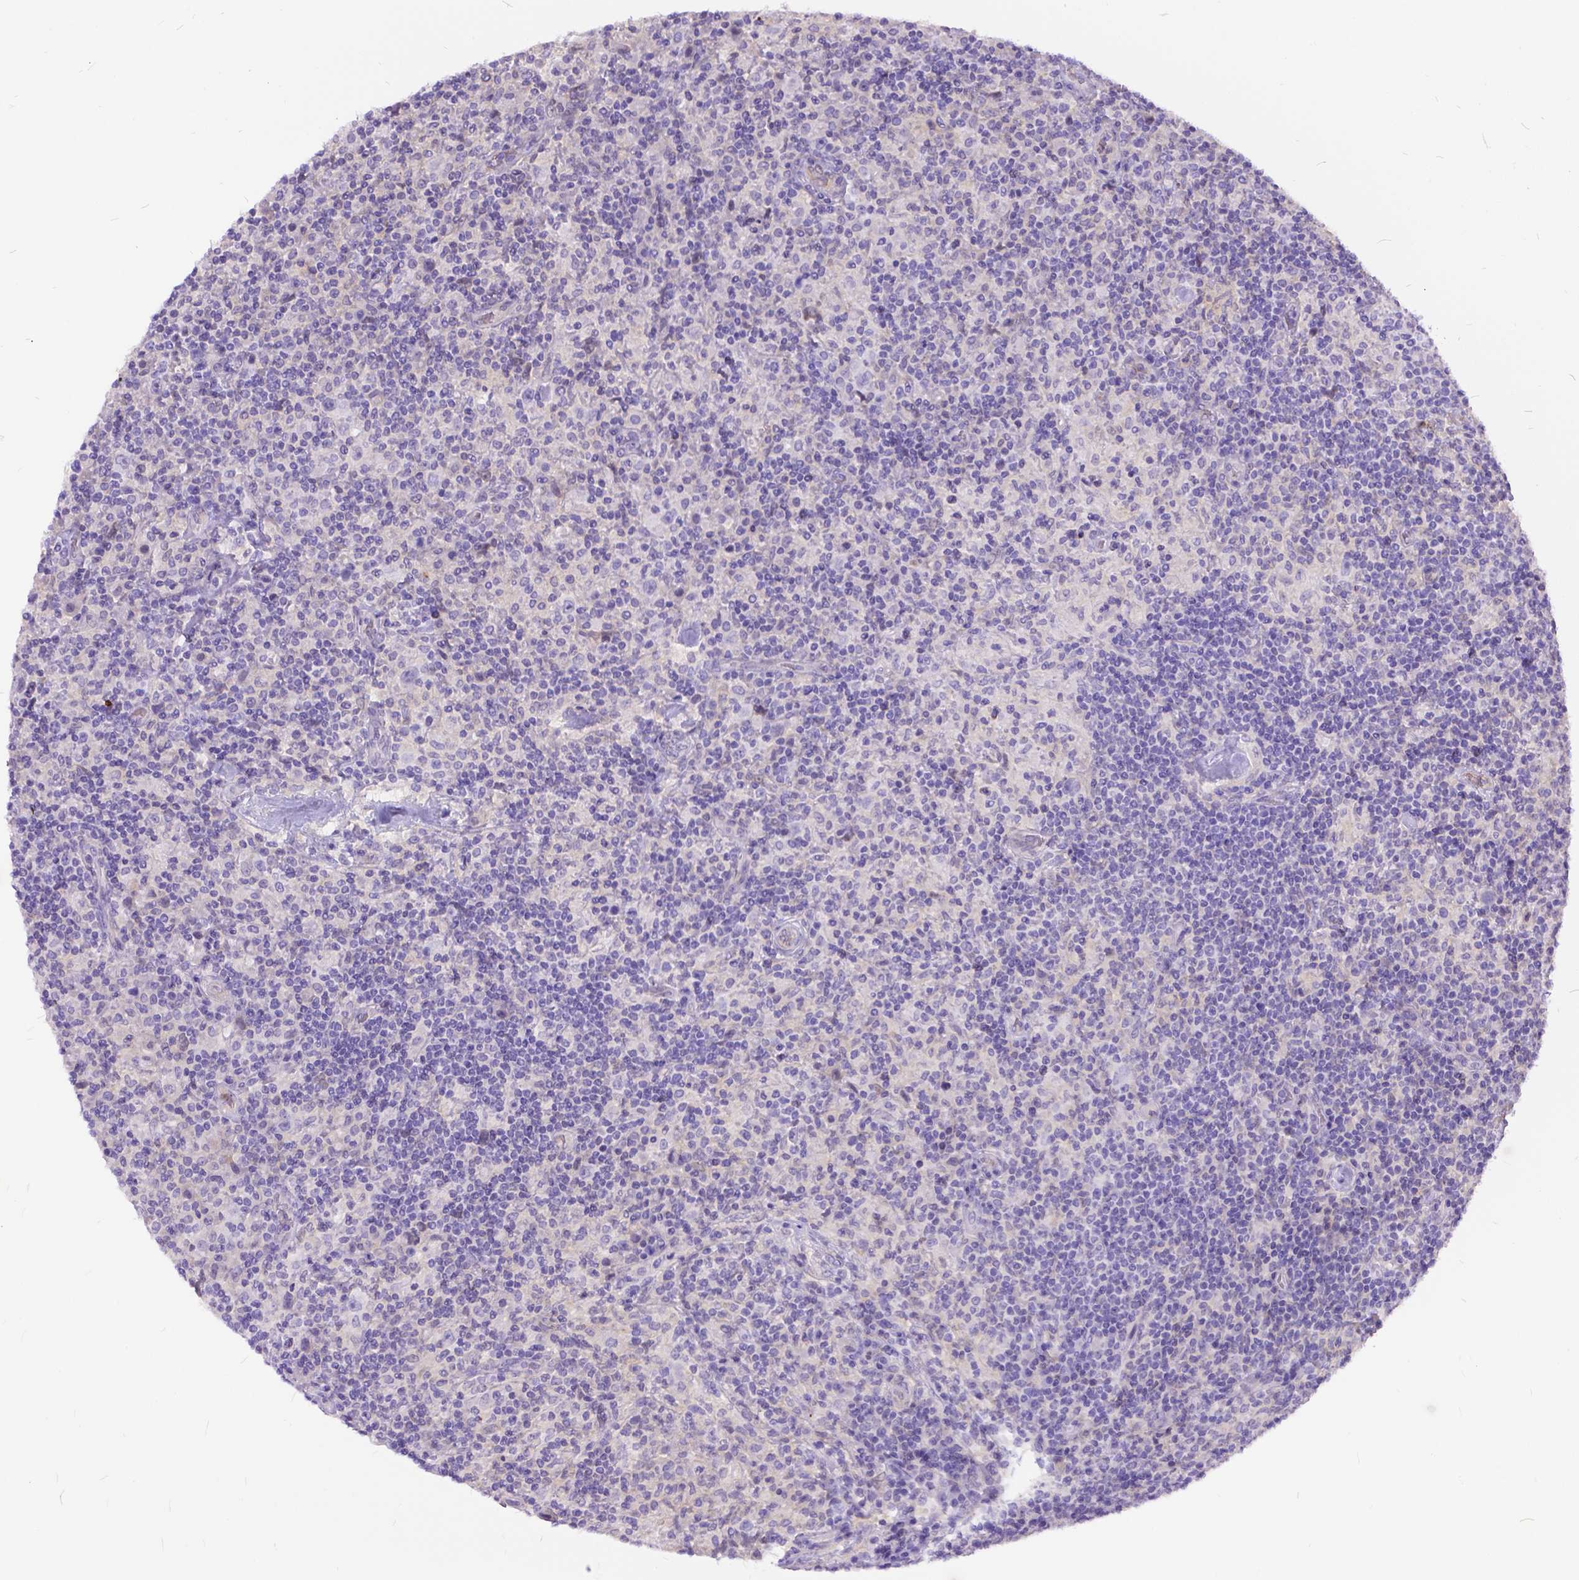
{"staining": {"intensity": "negative", "quantity": "none", "location": "none"}, "tissue": "lymphoma", "cell_type": "Tumor cells", "image_type": "cancer", "snomed": [{"axis": "morphology", "description": "Hodgkin's disease, NOS"}, {"axis": "topography", "description": "Lymph node"}], "caption": "This micrograph is of Hodgkin's disease stained with IHC to label a protein in brown with the nuclei are counter-stained blue. There is no expression in tumor cells.", "gene": "TMEM169", "patient": {"sex": "male", "age": 70}}